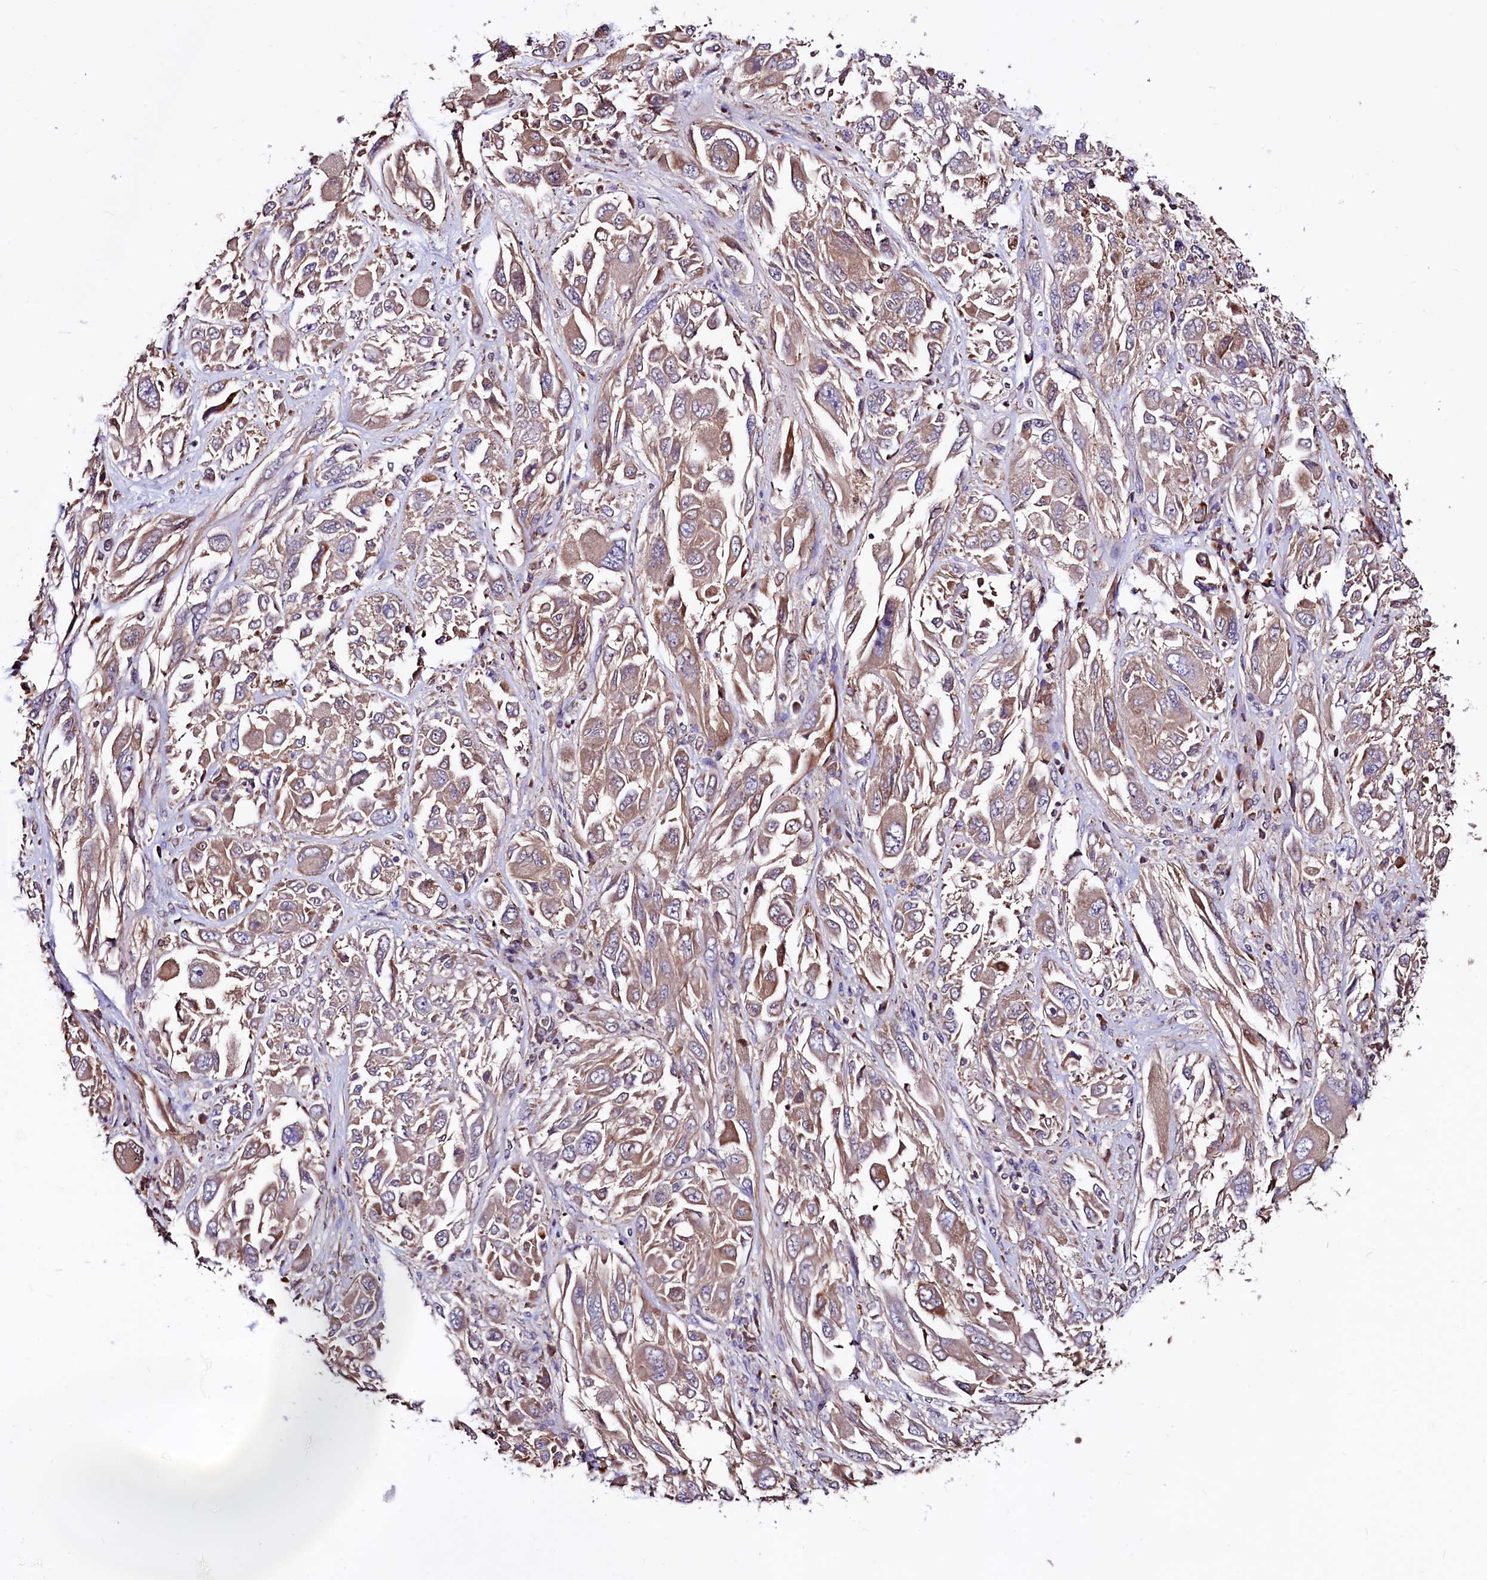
{"staining": {"intensity": "weak", "quantity": ">75%", "location": "cytoplasmic/membranous"}, "tissue": "melanoma", "cell_type": "Tumor cells", "image_type": "cancer", "snomed": [{"axis": "morphology", "description": "Malignant melanoma, NOS"}, {"axis": "topography", "description": "Skin"}], "caption": "The photomicrograph exhibits staining of malignant melanoma, revealing weak cytoplasmic/membranous protein positivity (brown color) within tumor cells.", "gene": "CIAO3", "patient": {"sex": "female", "age": 91}}